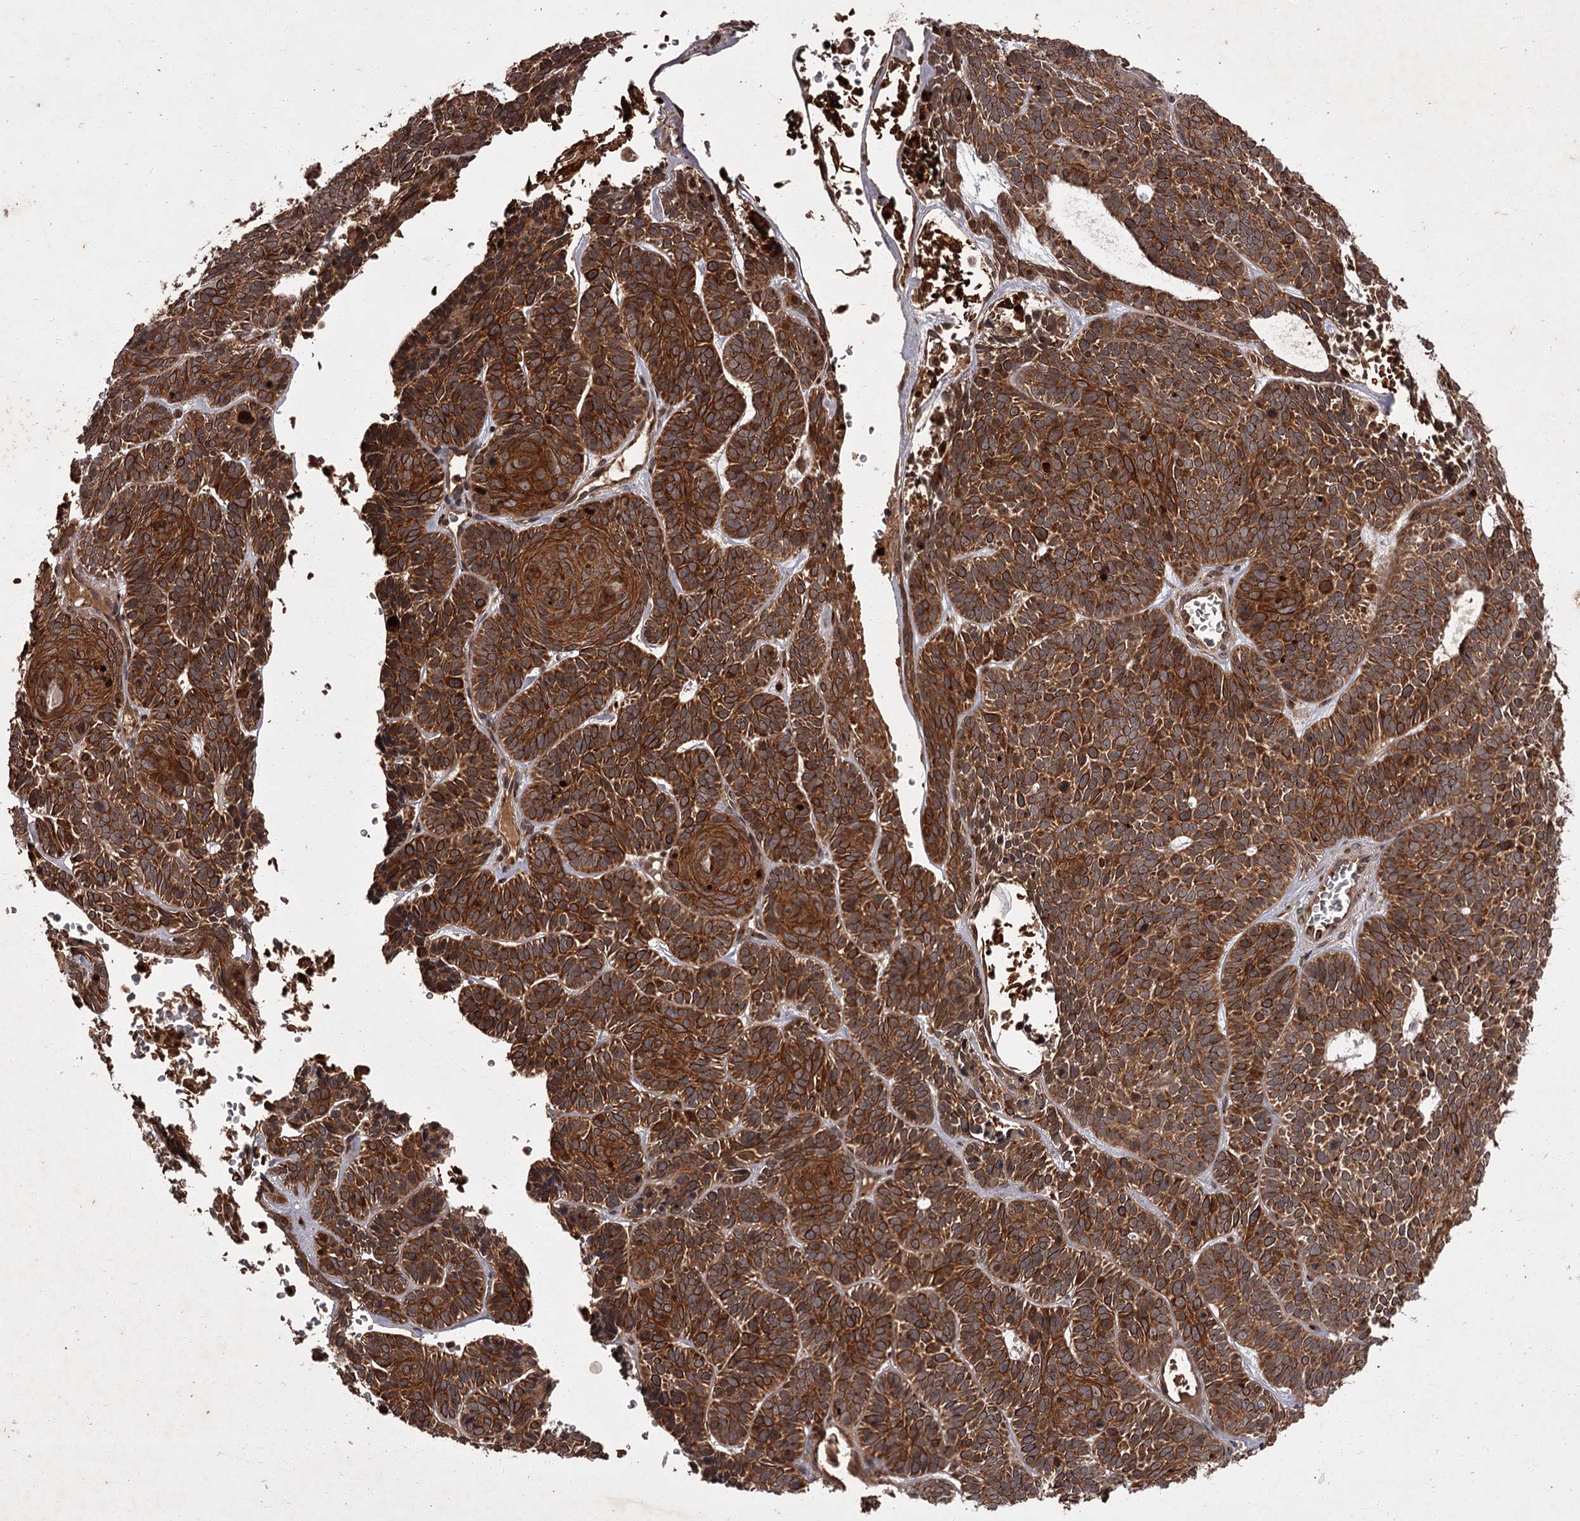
{"staining": {"intensity": "strong", "quantity": ">75%", "location": "cytoplasmic/membranous"}, "tissue": "skin cancer", "cell_type": "Tumor cells", "image_type": "cancer", "snomed": [{"axis": "morphology", "description": "Basal cell carcinoma"}, {"axis": "topography", "description": "Skin"}], "caption": "Protein analysis of basal cell carcinoma (skin) tissue demonstrates strong cytoplasmic/membranous expression in approximately >75% of tumor cells. The protein is stained brown, and the nuclei are stained in blue (DAB (3,3'-diaminobenzidine) IHC with brightfield microscopy, high magnification).", "gene": "TBC1D23", "patient": {"sex": "male", "age": 85}}